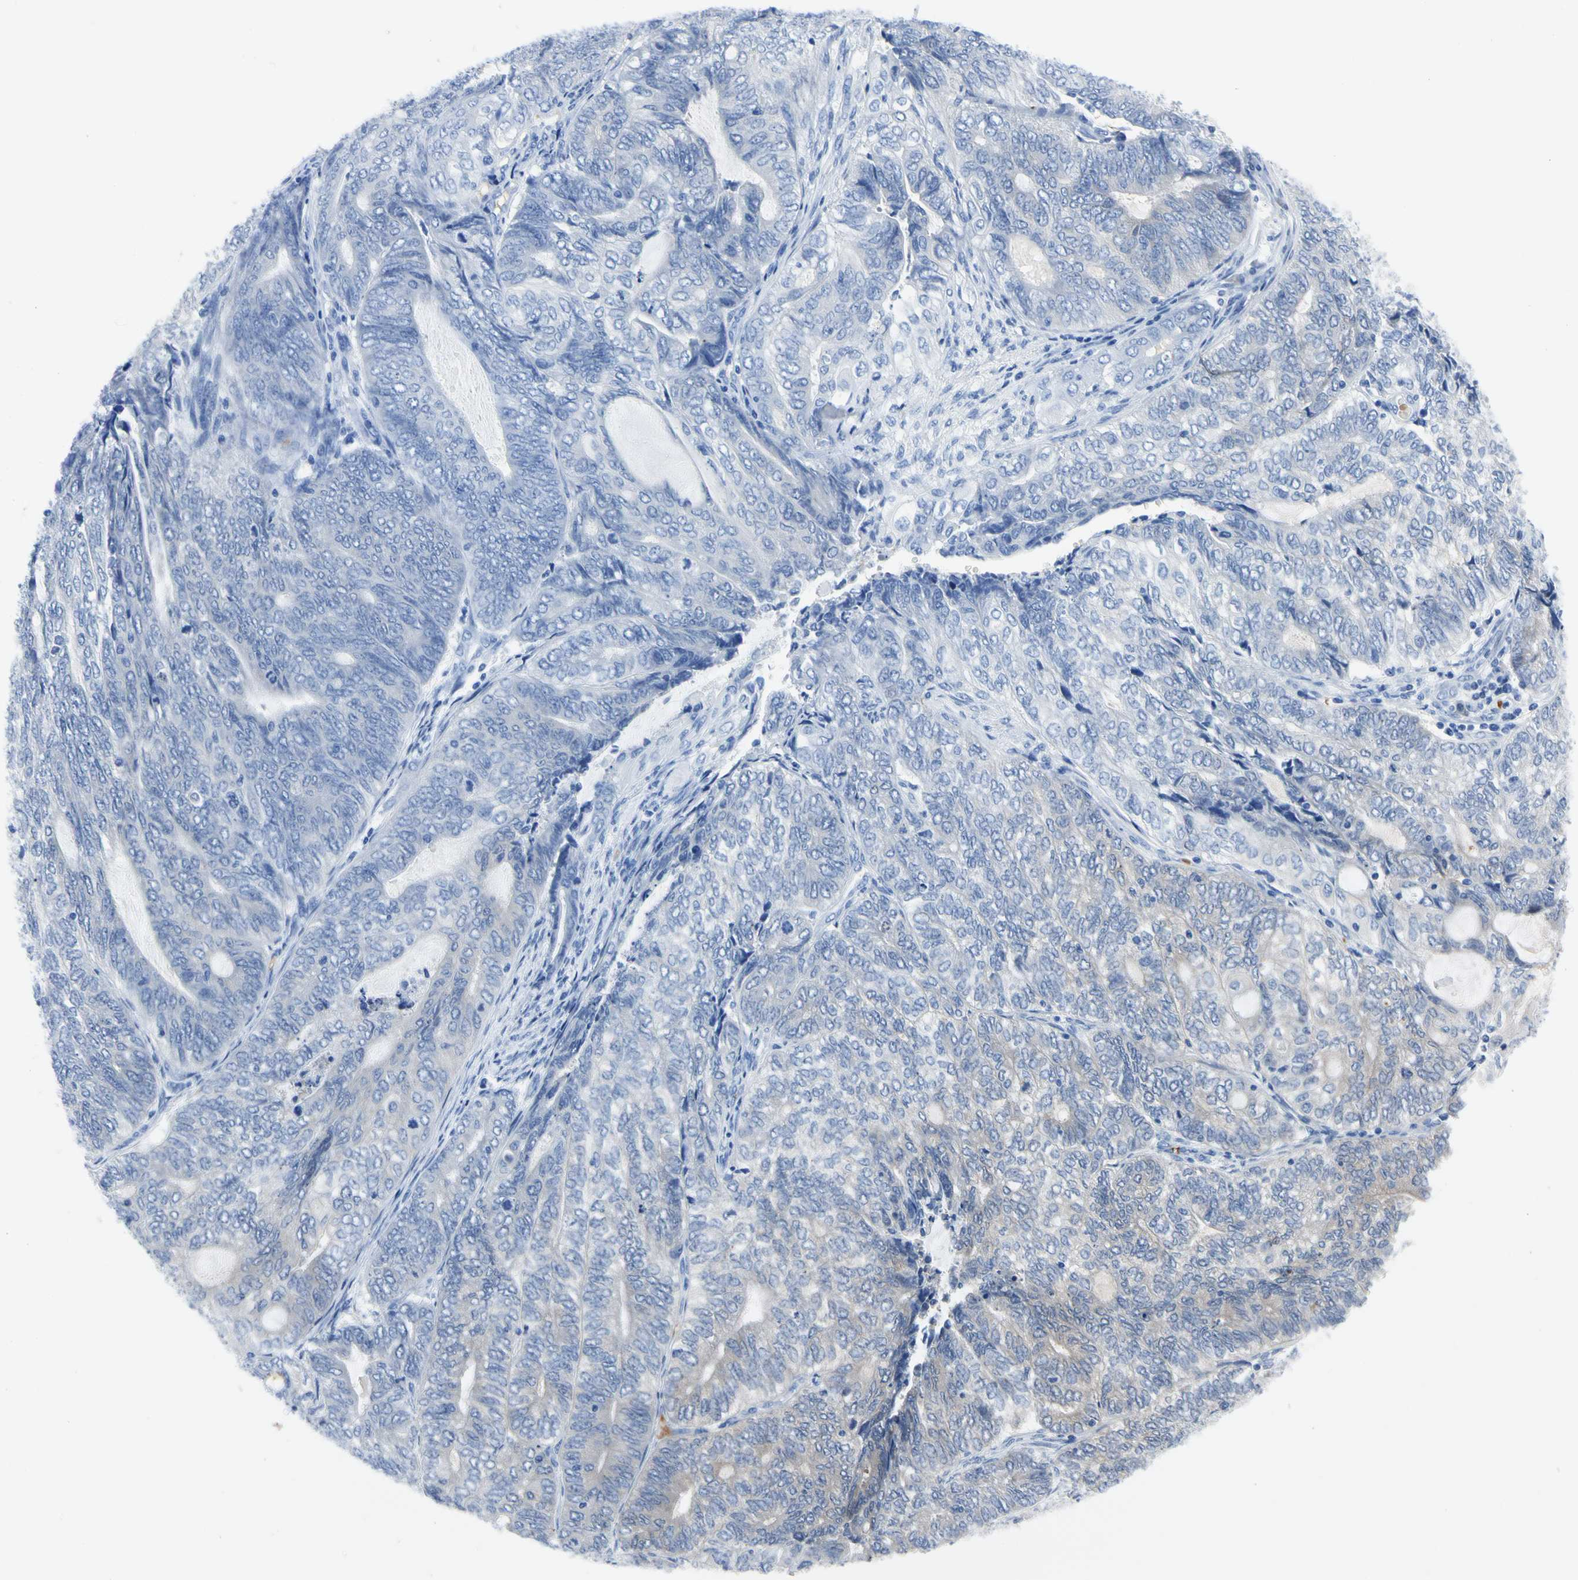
{"staining": {"intensity": "negative", "quantity": "none", "location": "none"}, "tissue": "endometrial cancer", "cell_type": "Tumor cells", "image_type": "cancer", "snomed": [{"axis": "morphology", "description": "Adenocarcinoma, NOS"}, {"axis": "topography", "description": "Uterus"}, {"axis": "topography", "description": "Endometrium"}], "caption": "High power microscopy image of an immunohistochemistry image of adenocarcinoma (endometrial), revealing no significant expression in tumor cells.", "gene": "HMGCR", "patient": {"sex": "female", "age": 70}}